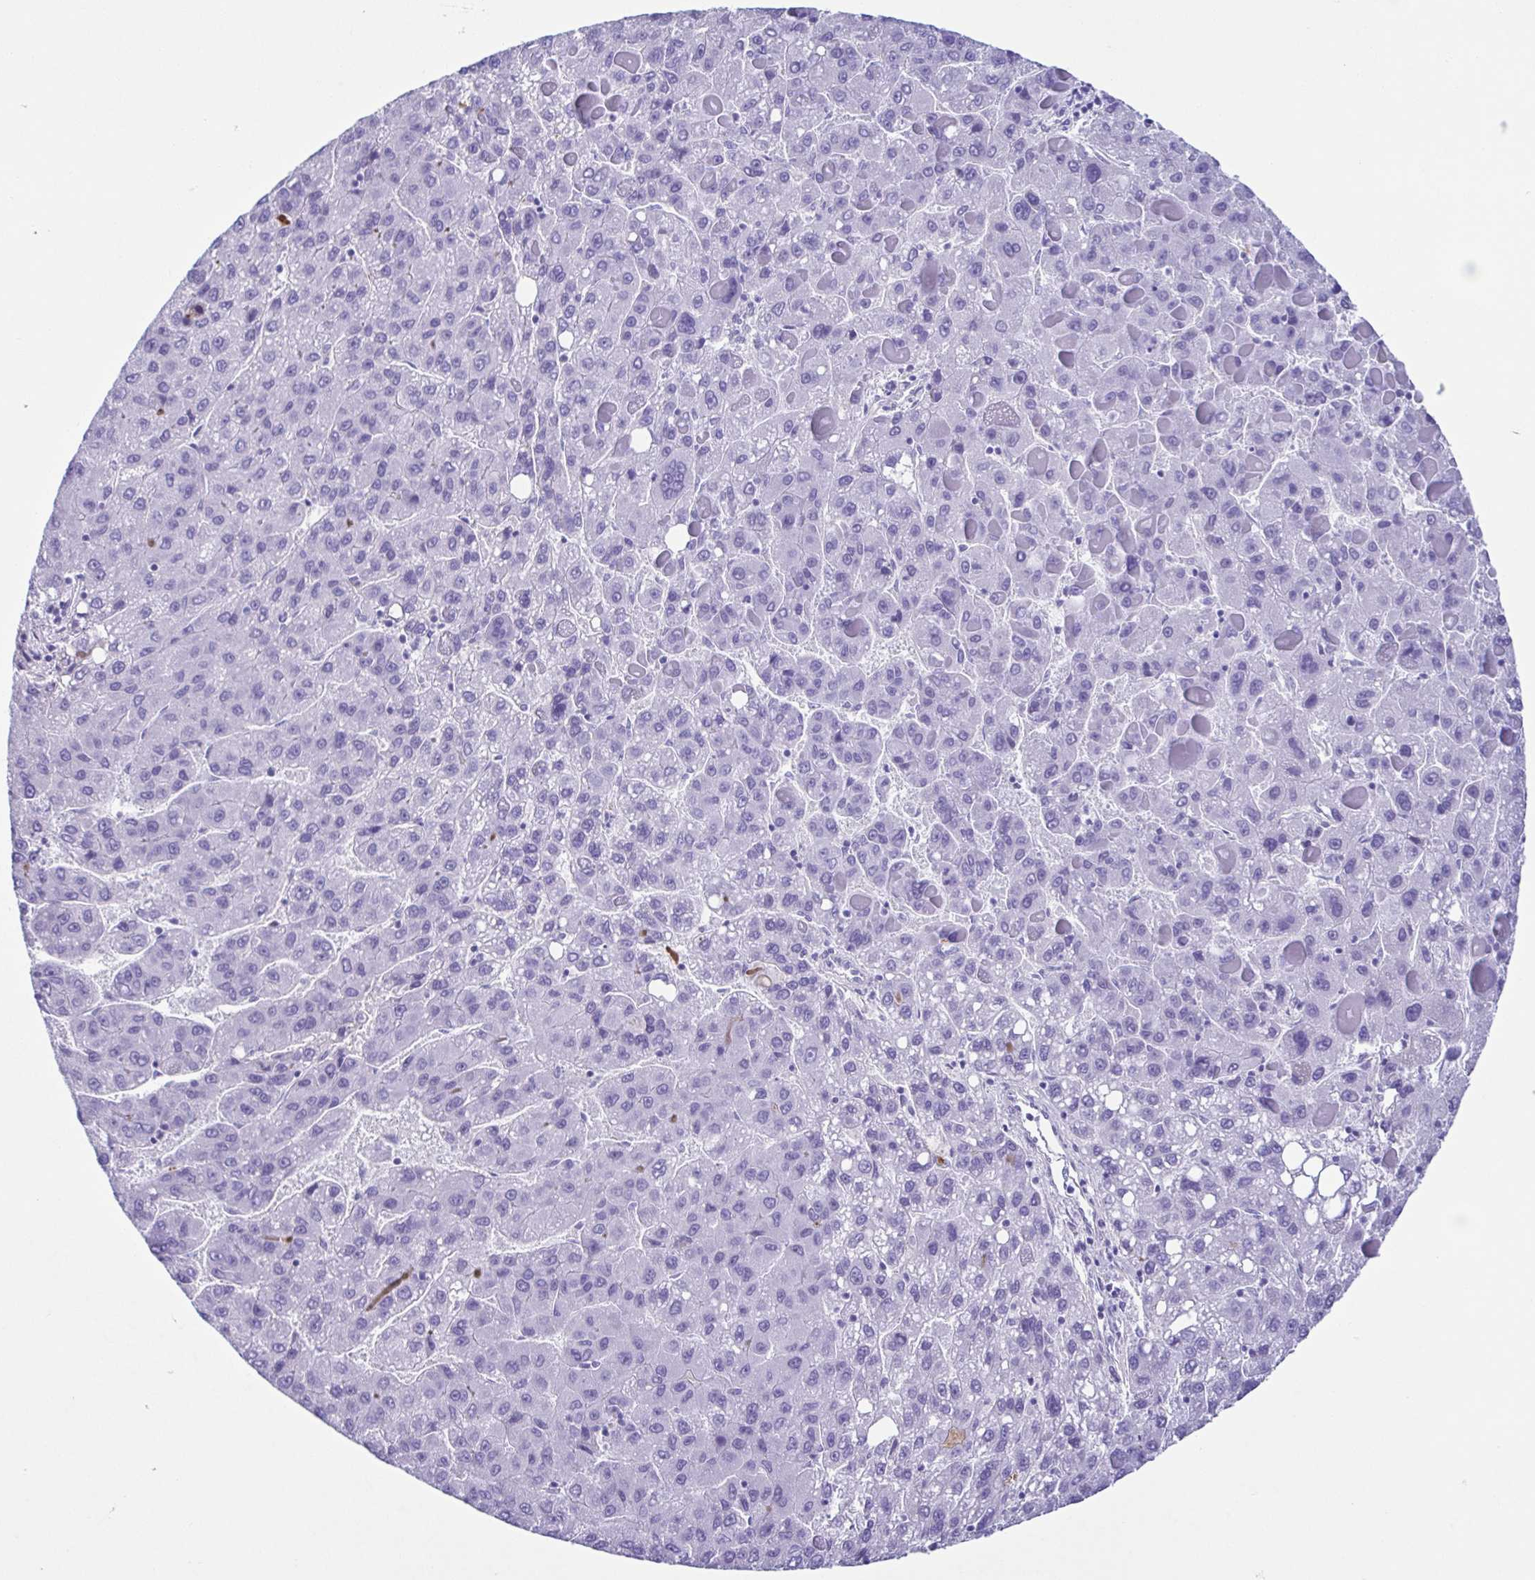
{"staining": {"intensity": "negative", "quantity": "none", "location": "none"}, "tissue": "liver cancer", "cell_type": "Tumor cells", "image_type": "cancer", "snomed": [{"axis": "morphology", "description": "Carcinoma, Hepatocellular, NOS"}, {"axis": "topography", "description": "Liver"}], "caption": "Image shows no protein expression in tumor cells of liver cancer tissue. Brightfield microscopy of immunohistochemistry (IHC) stained with DAB (brown) and hematoxylin (blue), captured at high magnification.", "gene": "CYP11B1", "patient": {"sex": "female", "age": 82}}